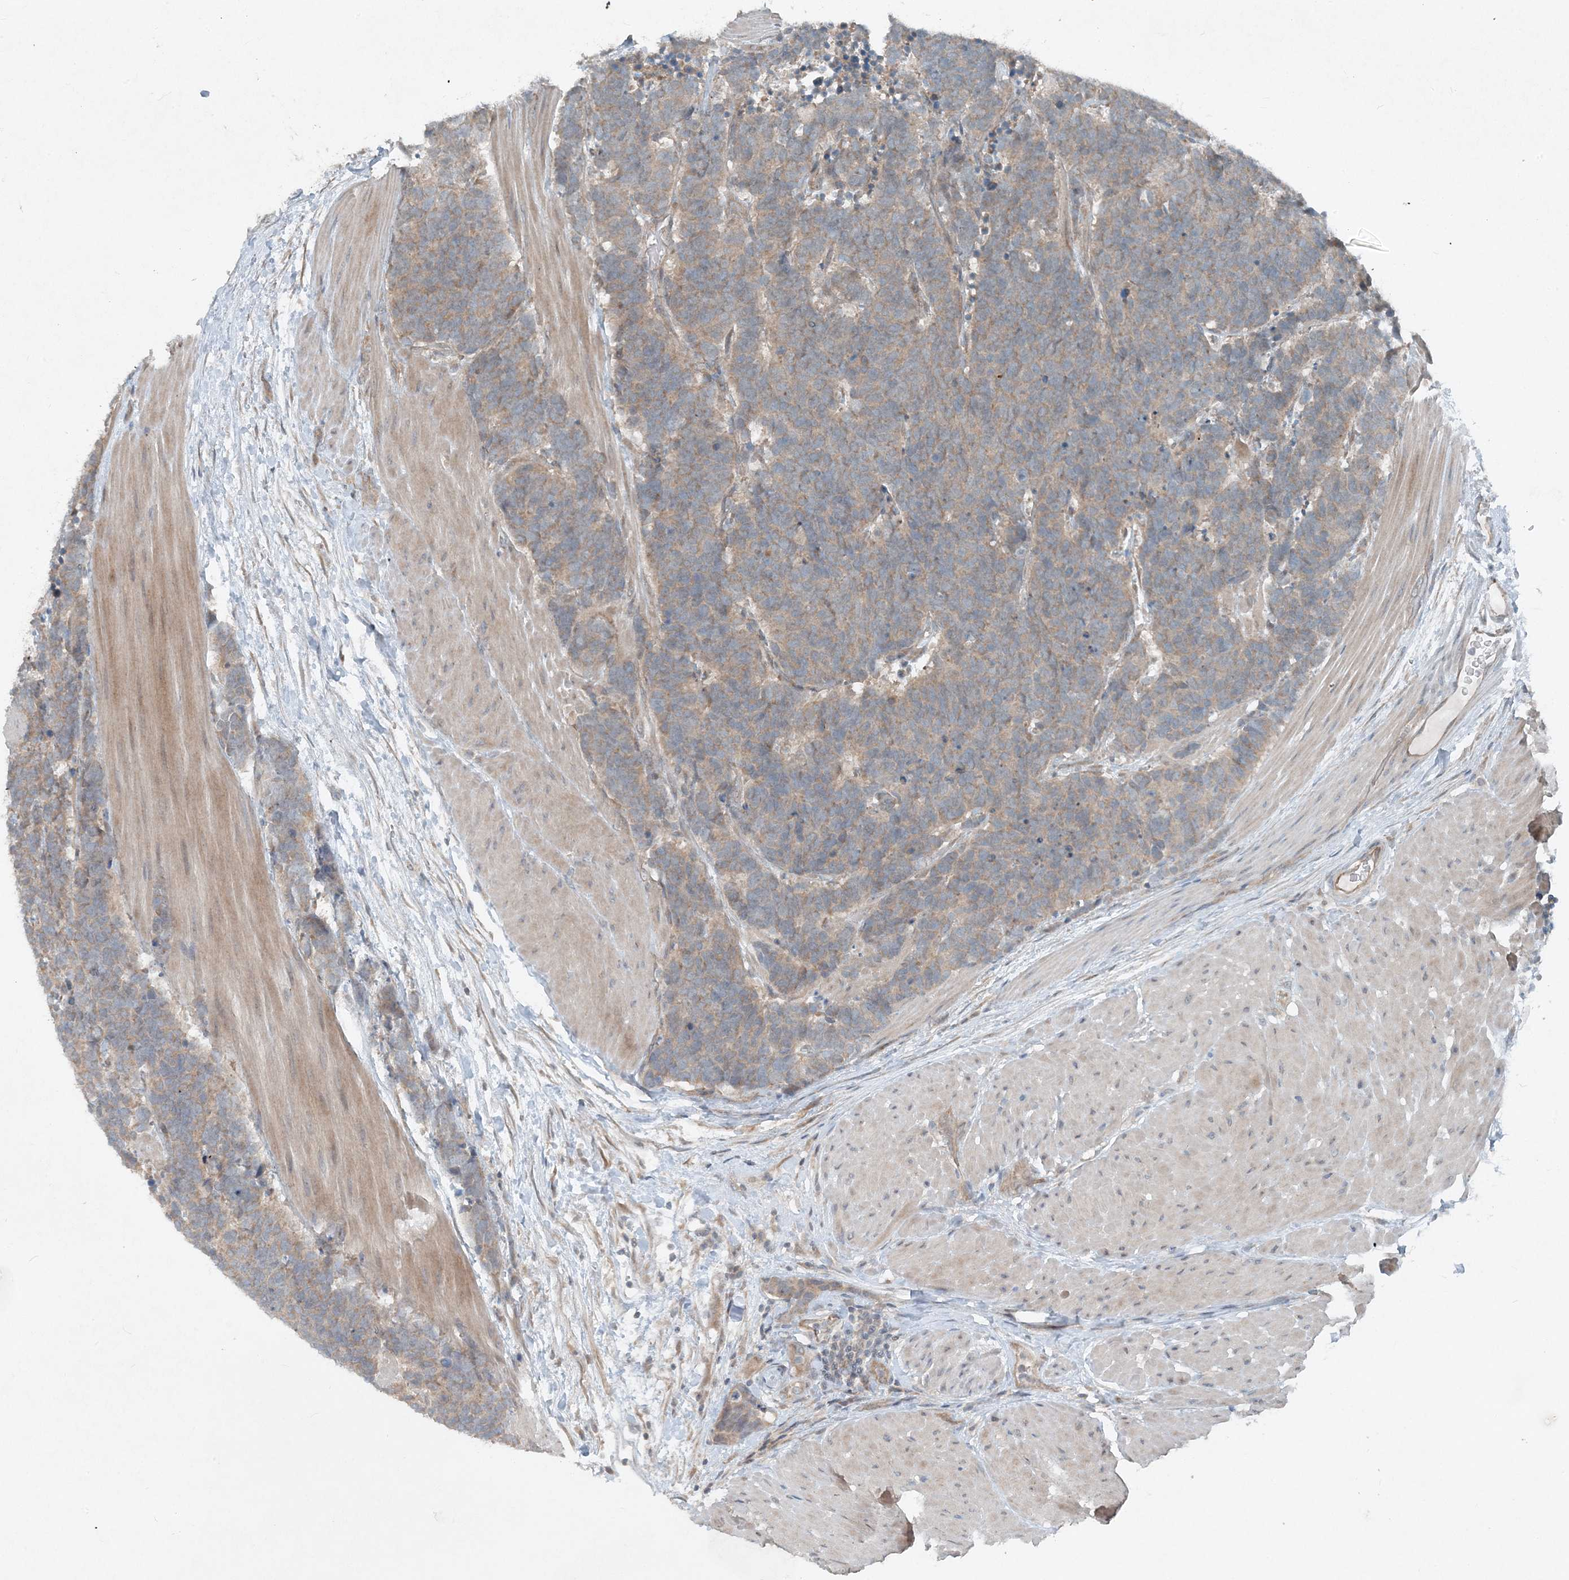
{"staining": {"intensity": "weak", "quantity": ">75%", "location": "cytoplasmic/membranous"}, "tissue": "carcinoid", "cell_type": "Tumor cells", "image_type": "cancer", "snomed": [{"axis": "morphology", "description": "Carcinoma, NOS"}, {"axis": "morphology", "description": "Carcinoid, malignant, NOS"}, {"axis": "topography", "description": "Urinary bladder"}], "caption": "This micrograph exhibits immunohistochemistry staining of human carcinoid, with low weak cytoplasmic/membranous positivity in approximately >75% of tumor cells.", "gene": "MITD1", "patient": {"sex": "male", "age": 57}}